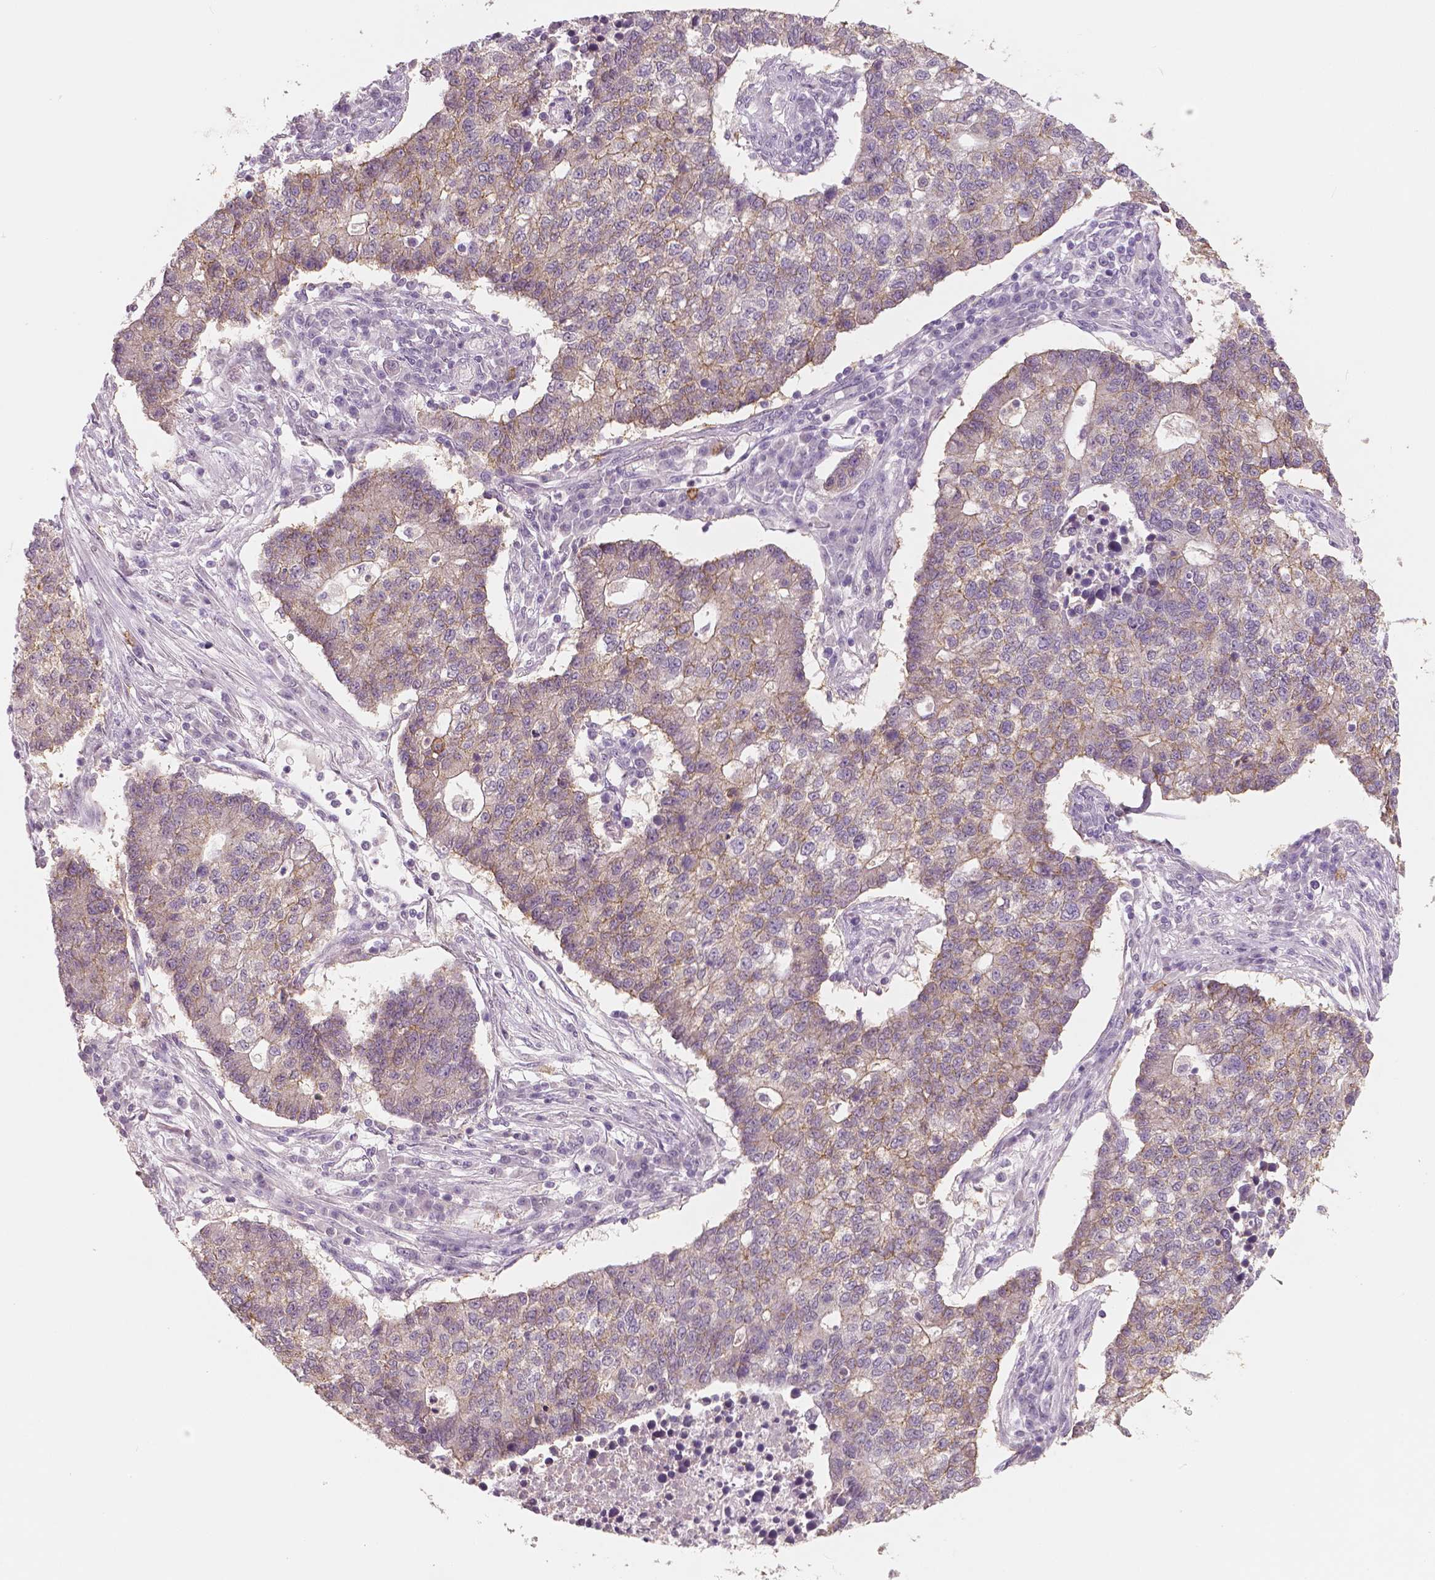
{"staining": {"intensity": "weak", "quantity": "<25%", "location": "cytoplasmic/membranous"}, "tissue": "lung cancer", "cell_type": "Tumor cells", "image_type": "cancer", "snomed": [{"axis": "morphology", "description": "Adenocarcinoma, NOS"}, {"axis": "topography", "description": "Lung"}], "caption": "High magnification brightfield microscopy of lung cancer stained with DAB (3,3'-diaminobenzidine) (brown) and counterstained with hematoxylin (blue): tumor cells show no significant expression.", "gene": "KIT", "patient": {"sex": "male", "age": 57}}